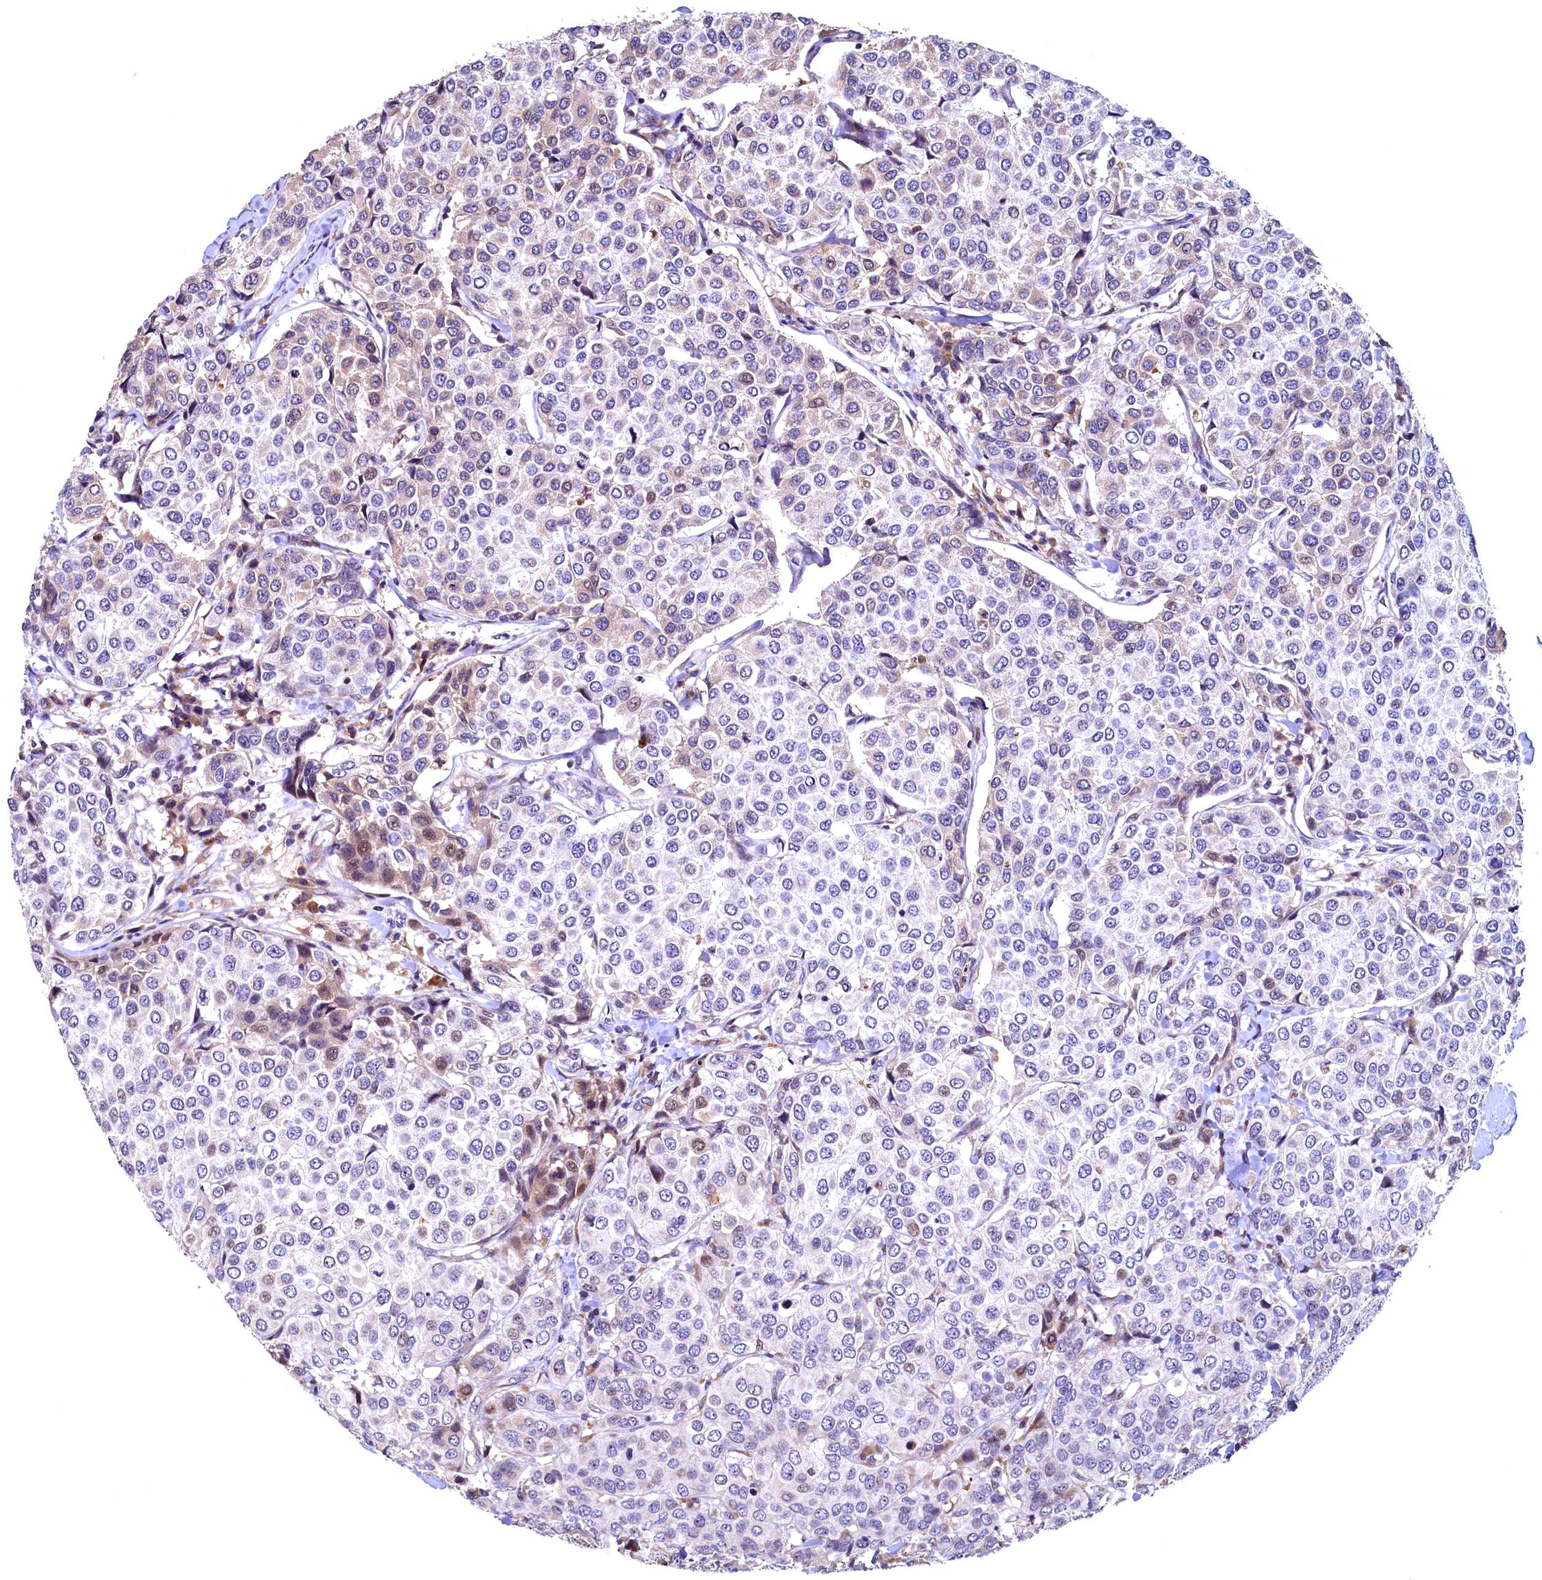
{"staining": {"intensity": "weak", "quantity": "<25%", "location": "cytoplasmic/membranous"}, "tissue": "breast cancer", "cell_type": "Tumor cells", "image_type": "cancer", "snomed": [{"axis": "morphology", "description": "Duct carcinoma"}, {"axis": "topography", "description": "Breast"}], "caption": "Photomicrograph shows no significant protein staining in tumor cells of breast cancer.", "gene": "LATS2", "patient": {"sex": "female", "age": 55}}